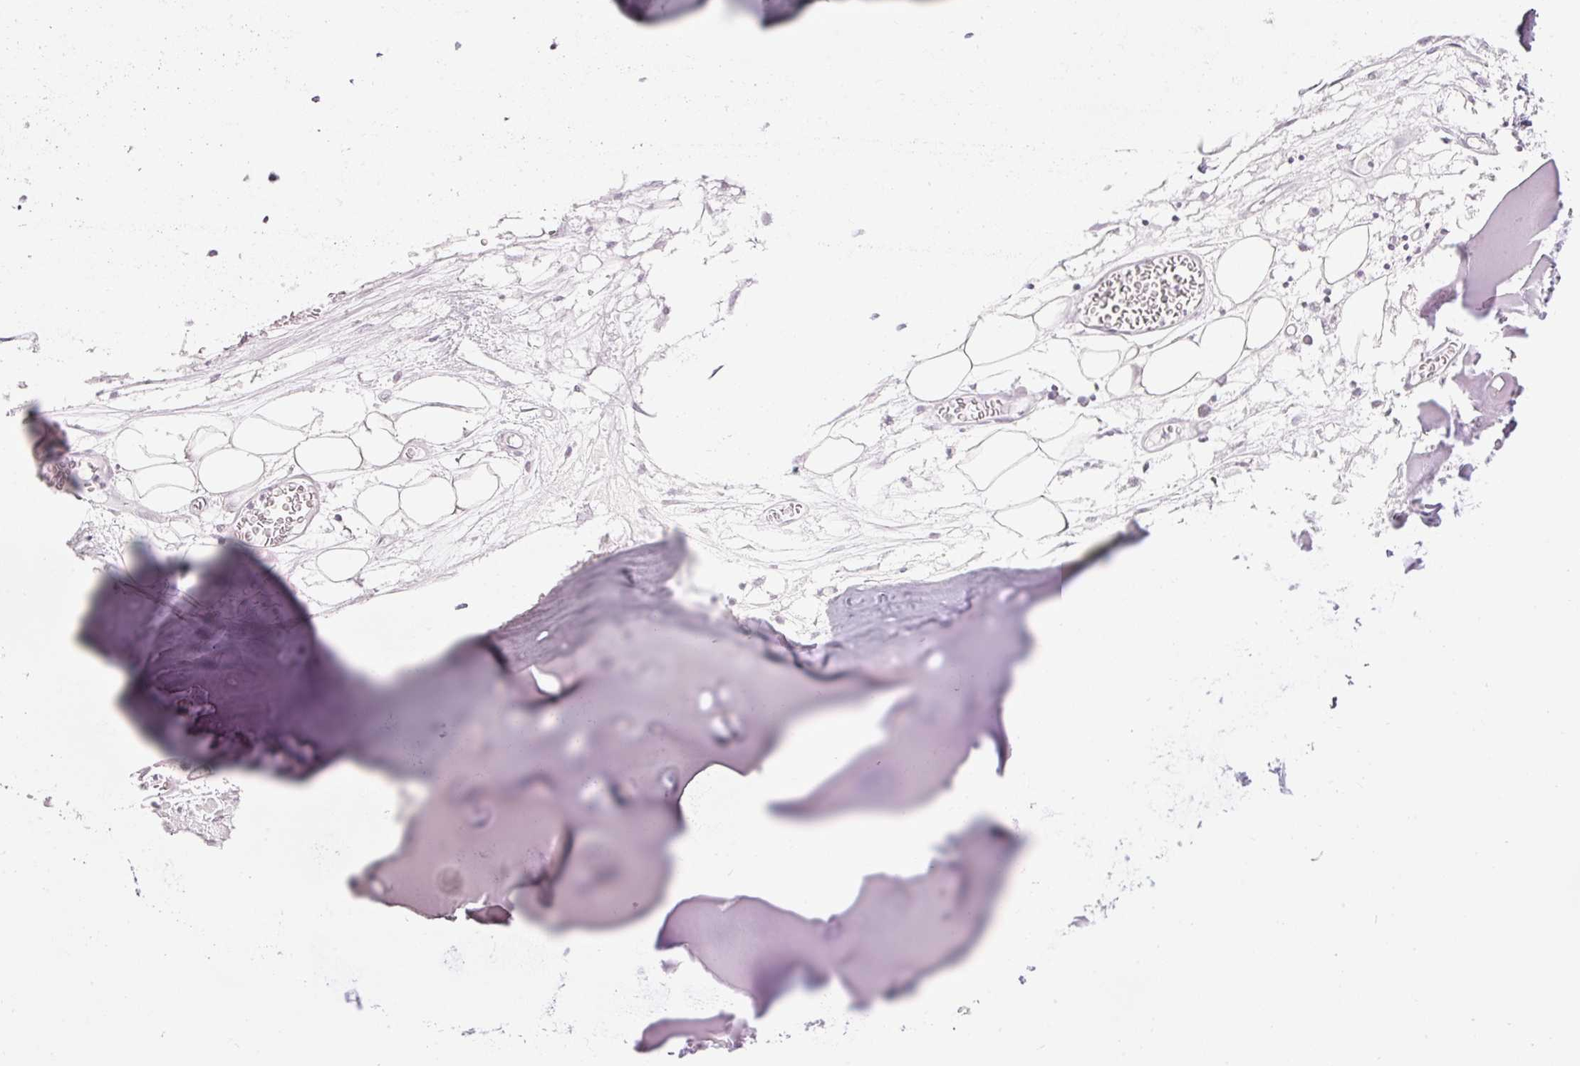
{"staining": {"intensity": "negative", "quantity": "none", "location": "none"}, "tissue": "adipose tissue", "cell_type": "Adipocytes", "image_type": "normal", "snomed": [{"axis": "morphology", "description": "Normal tissue, NOS"}, {"axis": "topography", "description": "Cartilage tissue"}], "caption": "Immunohistochemistry of benign human adipose tissue displays no expression in adipocytes.", "gene": "DHRS11", "patient": {"sex": "male", "age": 57}}